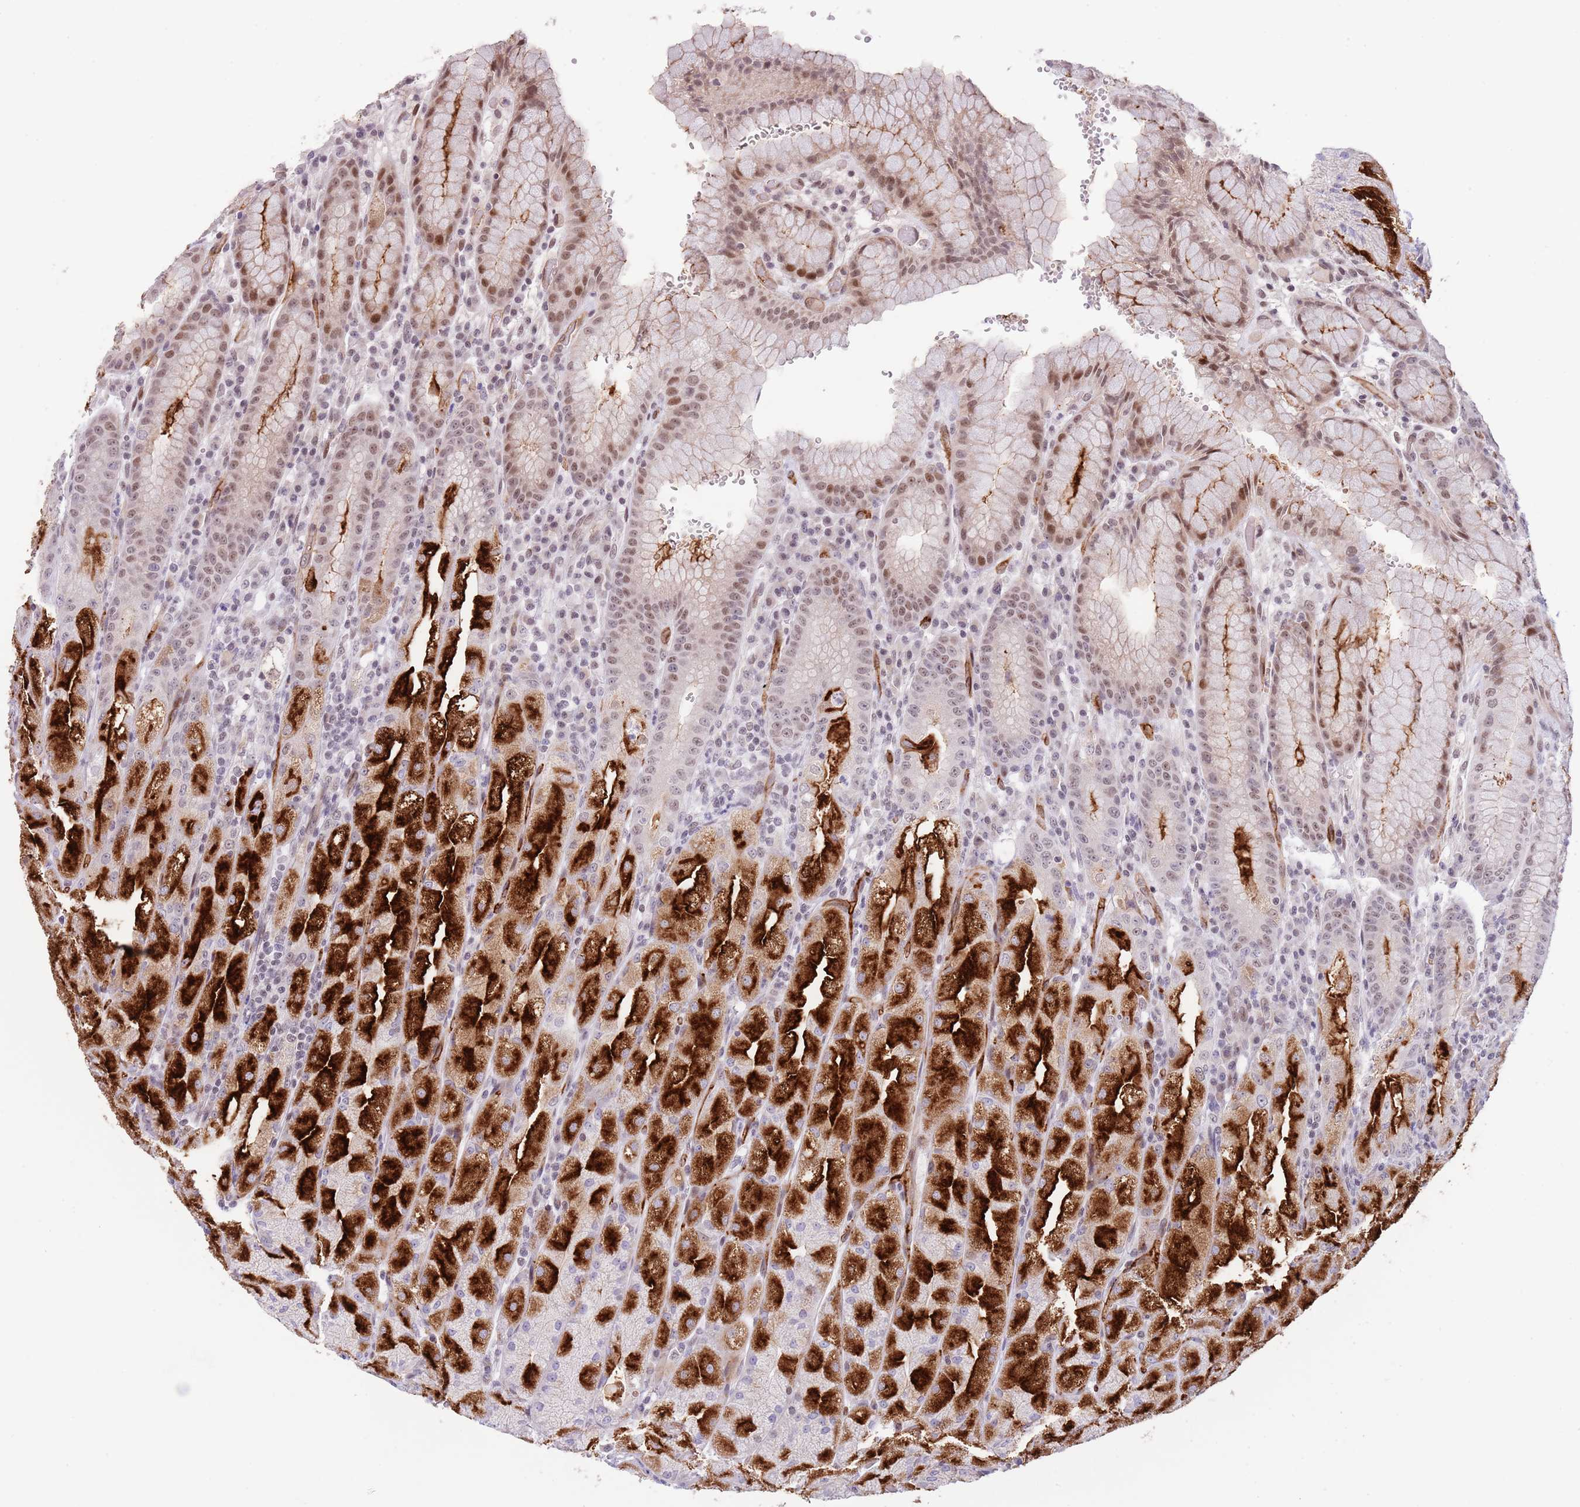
{"staining": {"intensity": "strong", "quantity": "25%-75%", "location": "cytoplasmic/membranous,nuclear"}, "tissue": "stomach", "cell_type": "Glandular cells", "image_type": "normal", "snomed": [{"axis": "morphology", "description": "Normal tissue, NOS"}, {"axis": "topography", "description": "Stomach, upper"}], "caption": "Stomach stained for a protein demonstrates strong cytoplasmic/membranous,nuclear positivity in glandular cells. (DAB IHC, brown staining for protein, blue staining for nuclei).", "gene": "RFX1", "patient": {"sex": "male", "age": 52}}